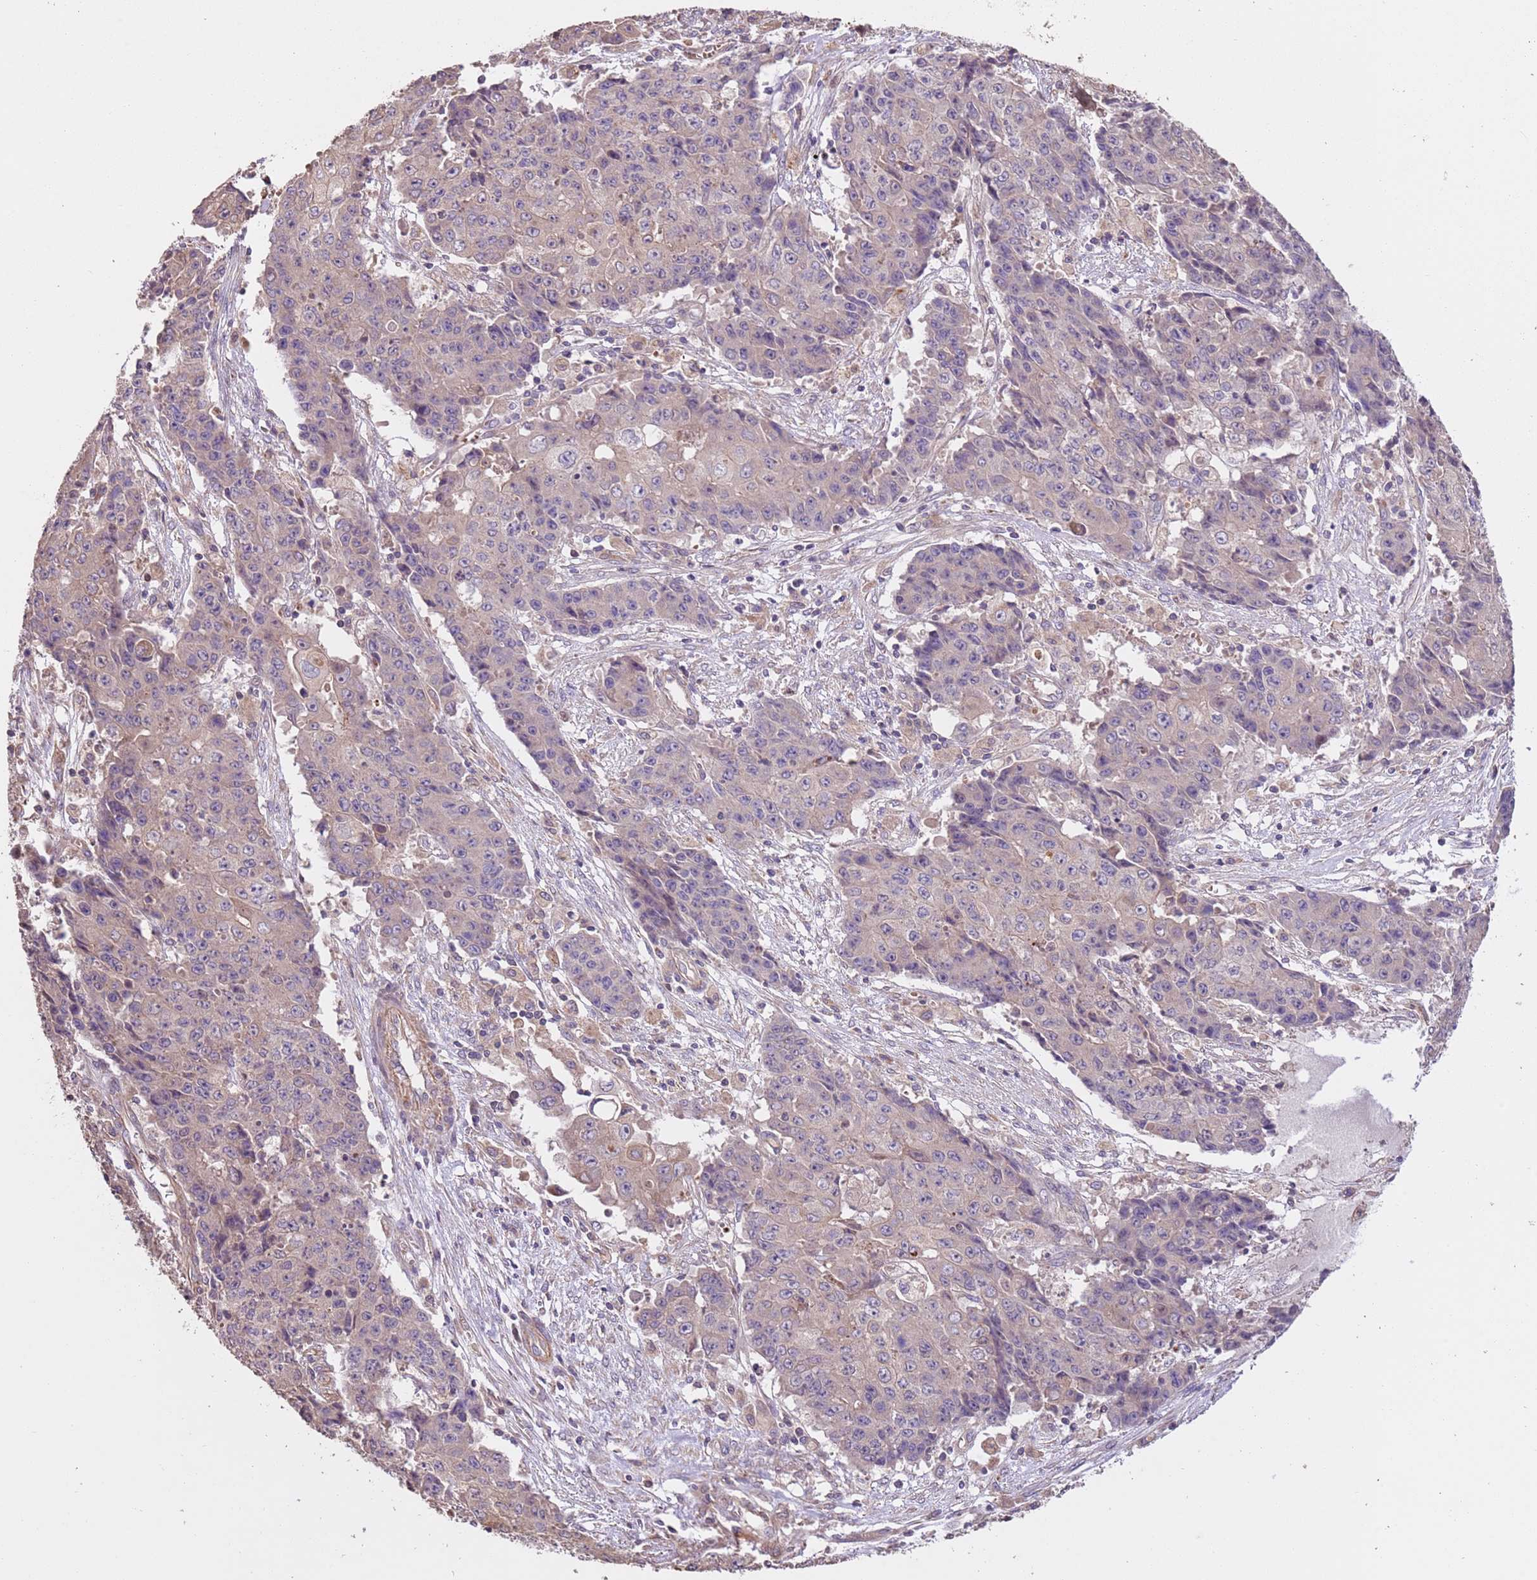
{"staining": {"intensity": "weak", "quantity": ">75%", "location": "cytoplasmic/membranous"}, "tissue": "ovarian cancer", "cell_type": "Tumor cells", "image_type": "cancer", "snomed": [{"axis": "morphology", "description": "Carcinoma, endometroid"}, {"axis": "topography", "description": "Ovary"}], "caption": "Ovarian cancer stained with a protein marker displays weak staining in tumor cells.", "gene": "FAM89B", "patient": {"sex": "female", "age": 42}}